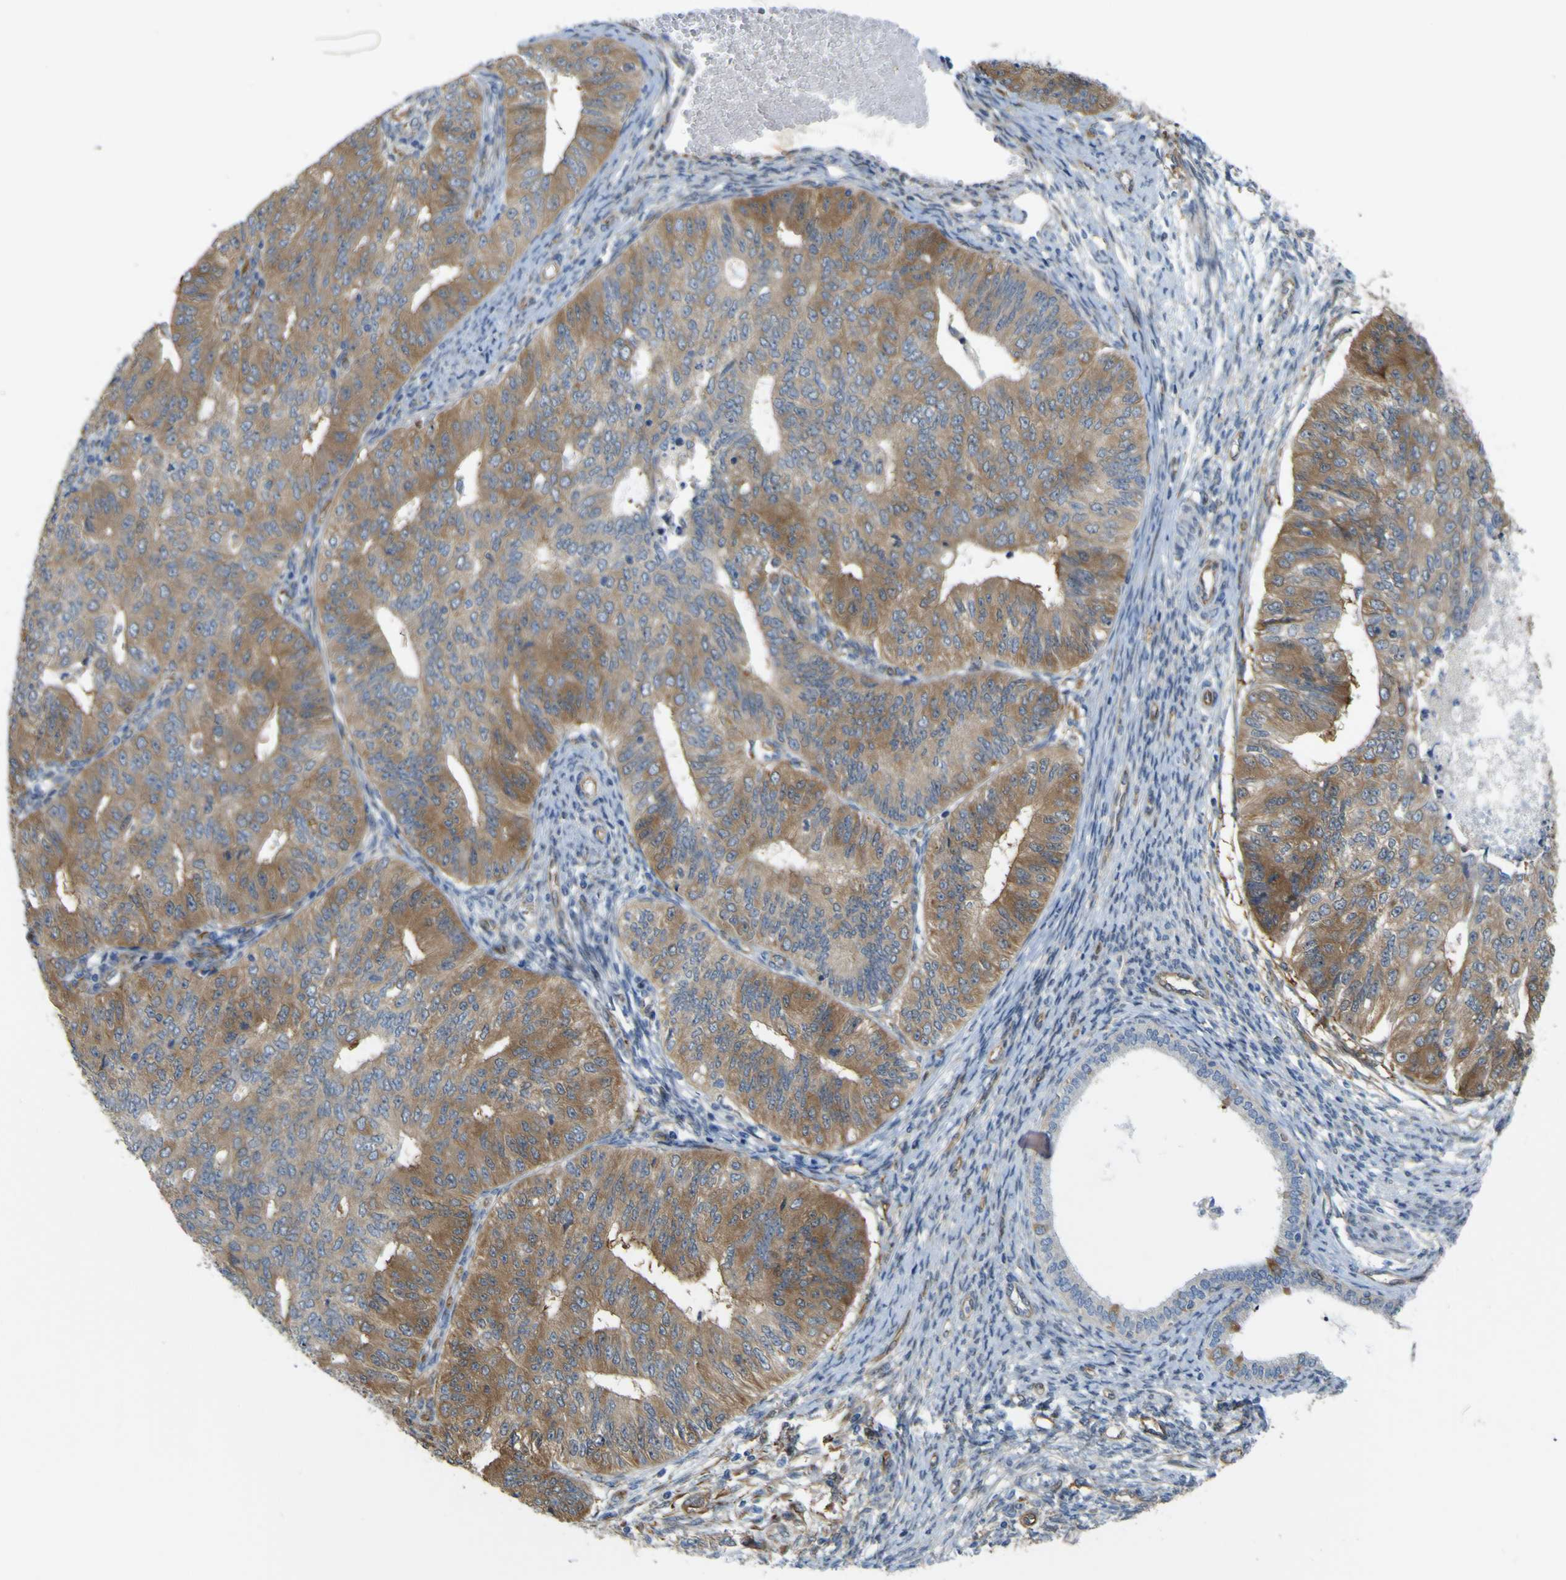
{"staining": {"intensity": "moderate", "quantity": ">75%", "location": "cytoplasmic/membranous"}, "tissue": "endometrial cancer", "cell_type": "Tumor cells", "image_type": "cancer", "snomed": [{"axis": "morphology", "description": "Adenocarcinoma, NOS"}, {"axis": "topography", "description": "Endometrium"}], "caption": "Moderate cytoplasmic/membranous positivity for a protein is identified in about >75% of tumor cells of adenocarcinoma (endometrial) using IHC.", "gene": "JPH1", "patient": {"sex": "female", "age": 32}}